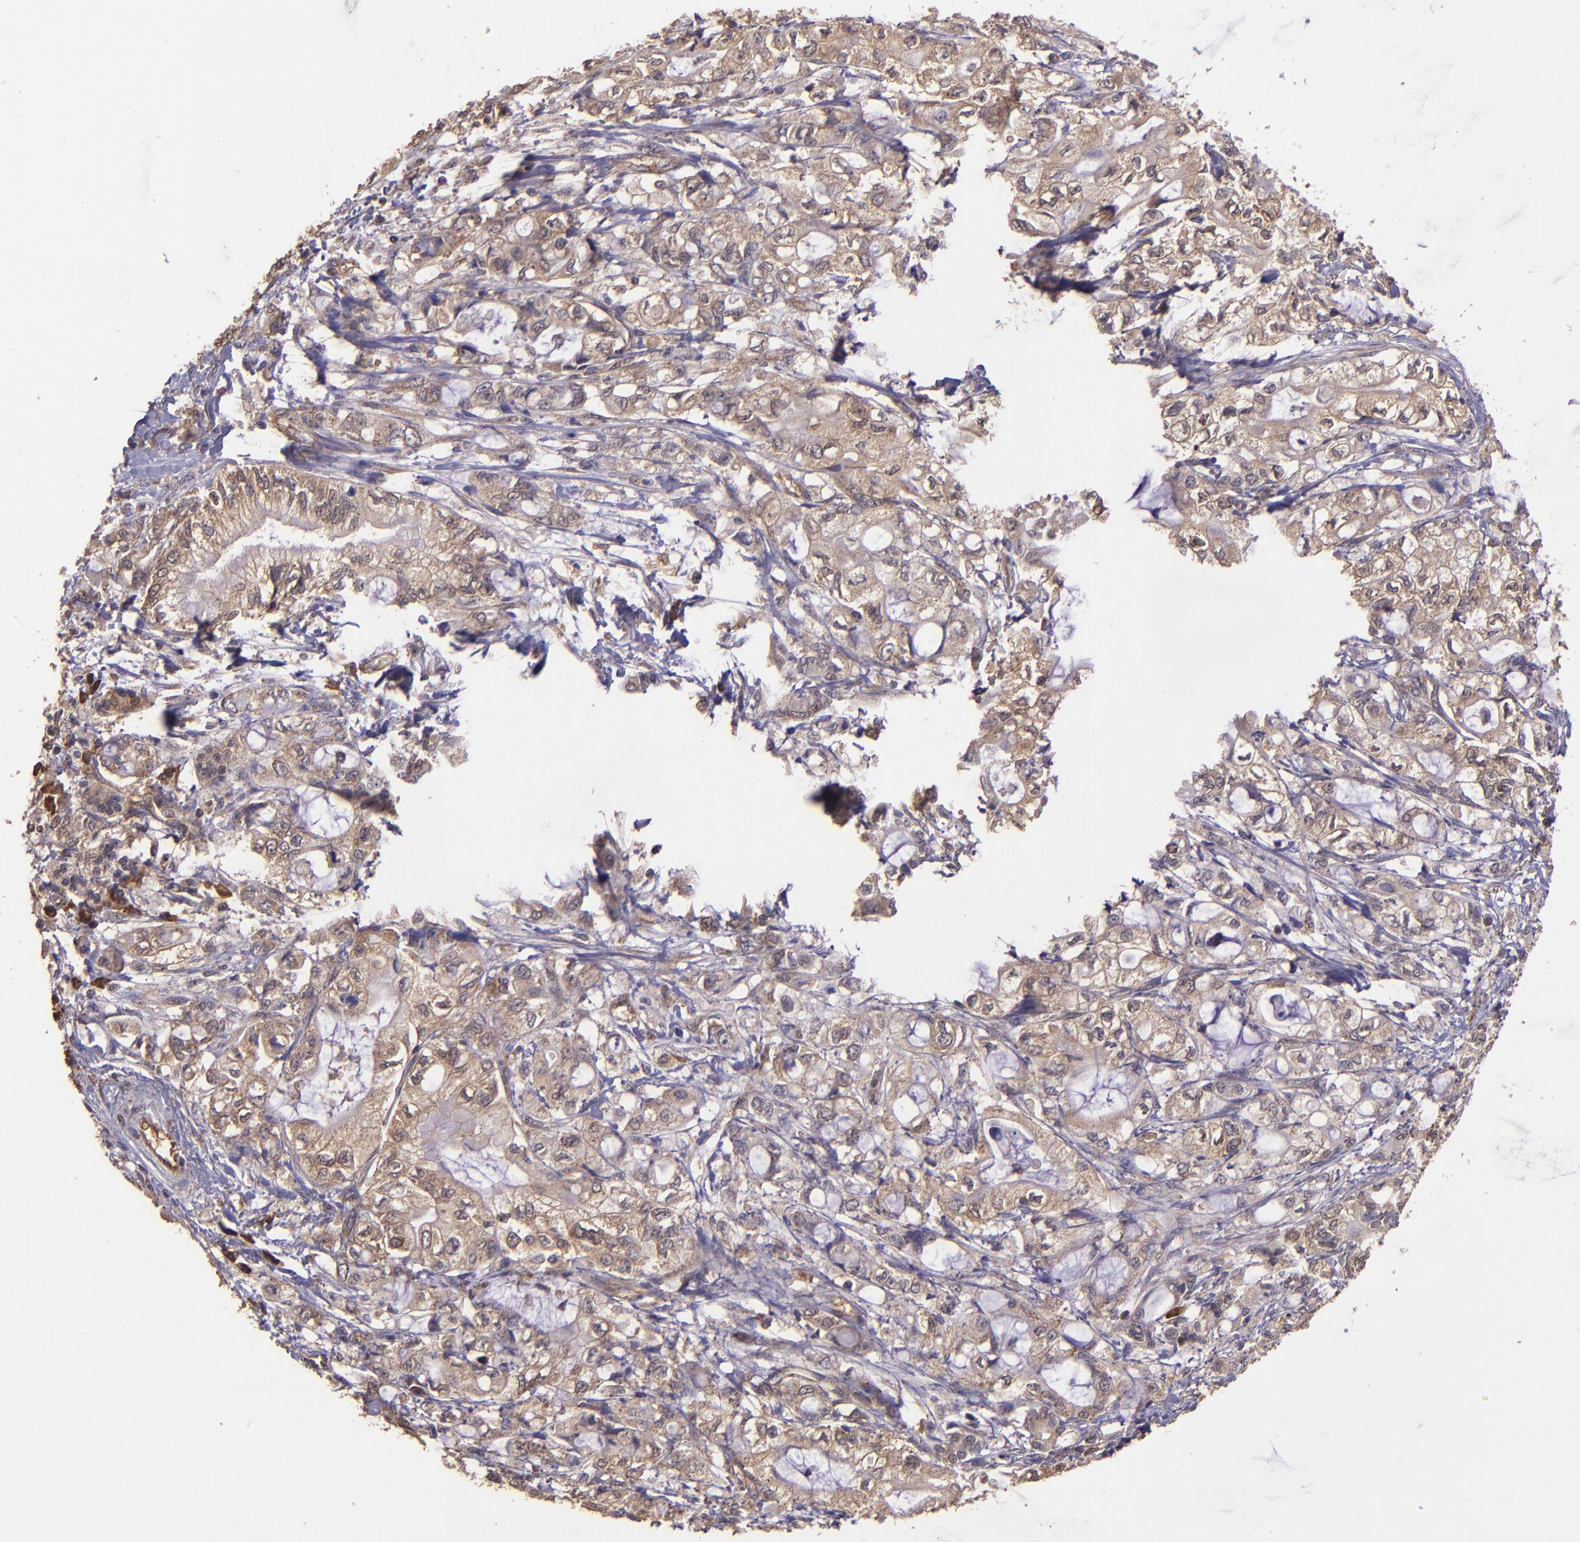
{"staining": {"intensity": "moderate", "quantity": ">75%", "location": "cytoplasmic/membranous"}, "tissue": "pancreatic cancer", "cell_type": "Tumor cells", "image_type": "cancer", "snomed": [{"axis": "morphology", "description": "Adenocarcinoma, NOS"}, {"axis": "topography", "description": "Pancreas"}], "caption": "A brown stain labels moderate cytoplasmic/membranous expression of a protein in pancreatic cancer tumor cells. (DAB = brown stain, brightfield microscopy at high magnification).", "gene": "USP51", "patient": {"sex": "male", "age": 79}}